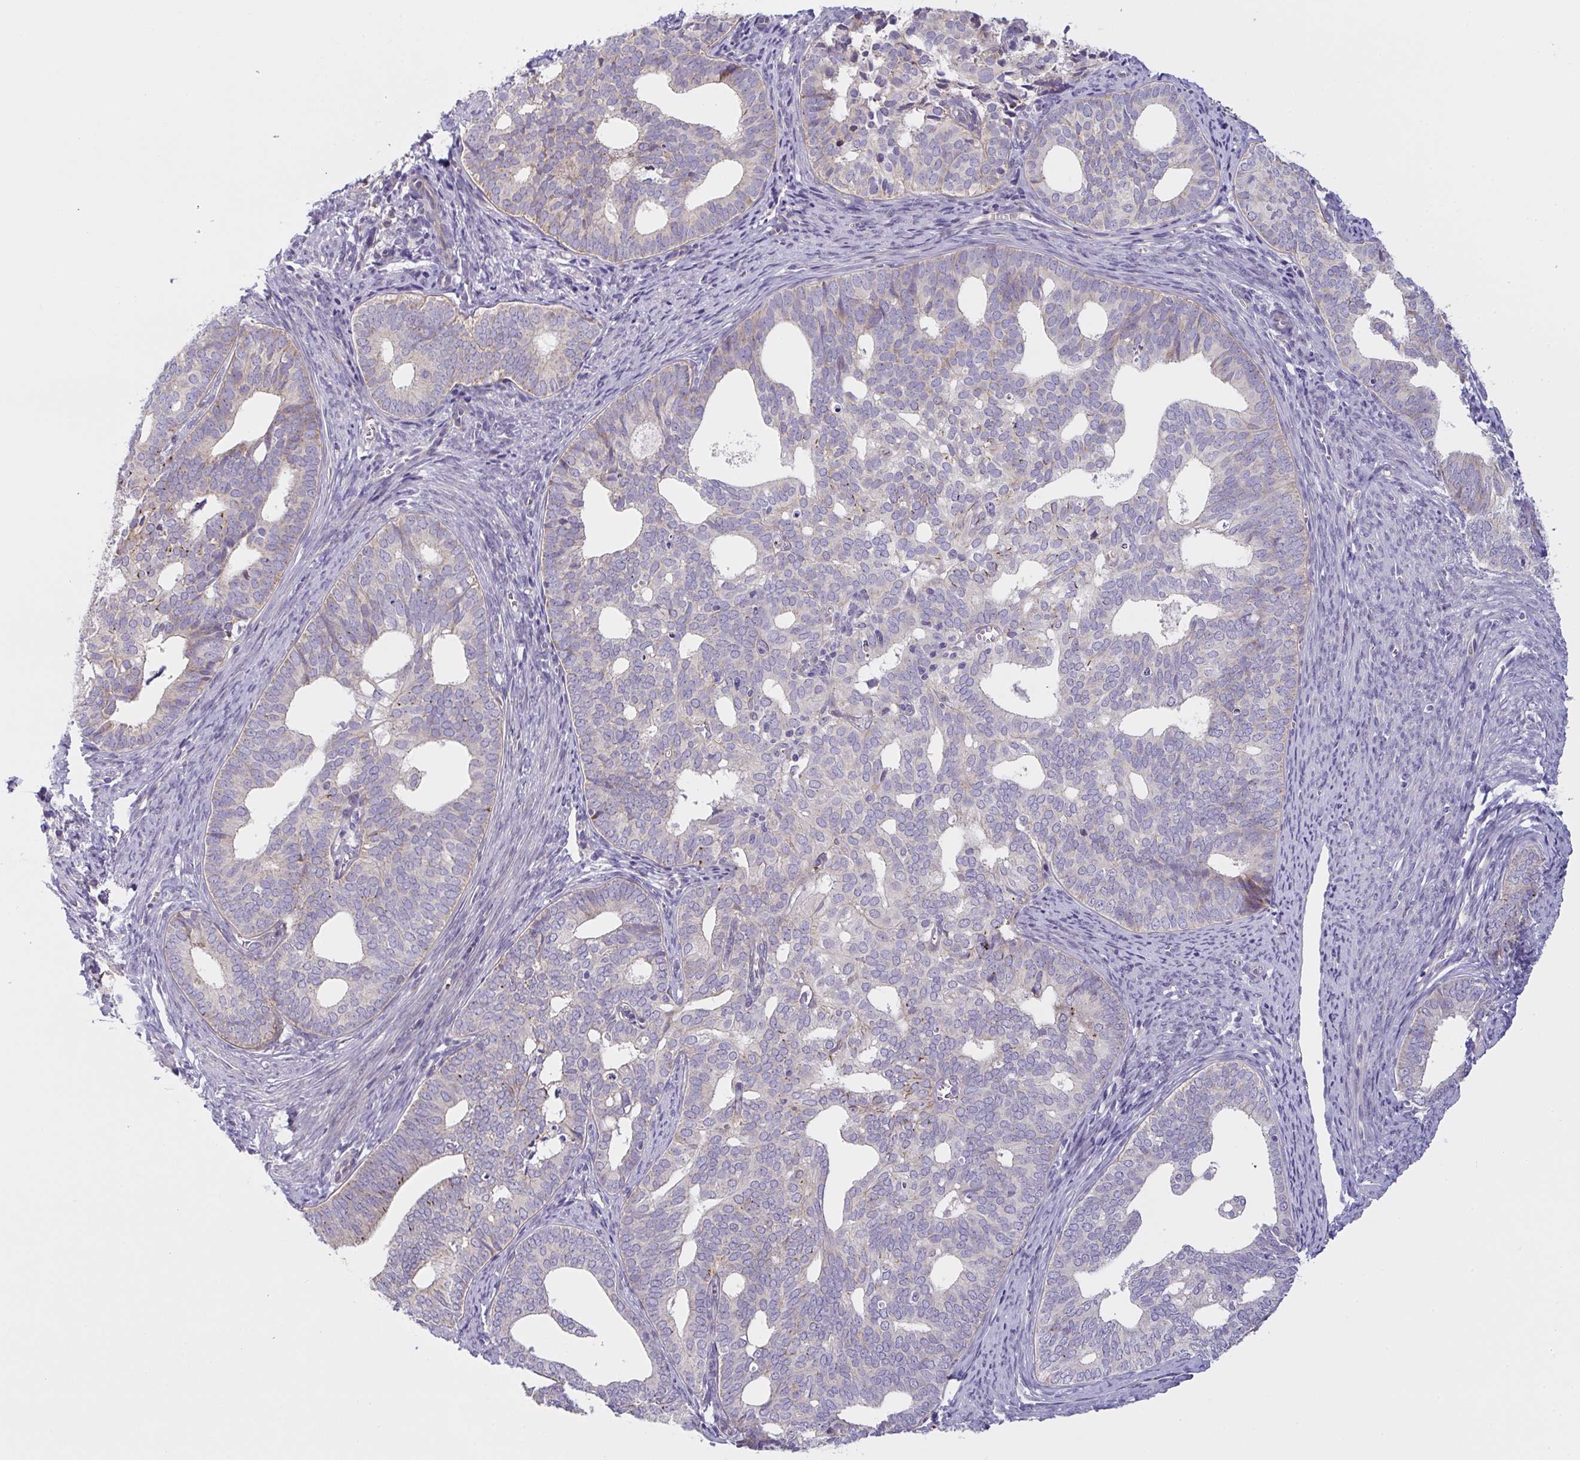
{"staining": {"intensity": "negative", "quantity": "none", "location": "none"}, "tissue": "endometrial cancer", "cell_type": "Tumor cells", "image_type": "cancer", "snomed": [{"axis": "morphology", "description": "Adenocarcinoma, NOS"}, {"axis": "topography", "description": "Endometrium"}], "caption": "There is no significant expression in tumor cells of endometrial cancer.", "gene": "MRPS2", "patient": {"sex": "female", "age": 75}}